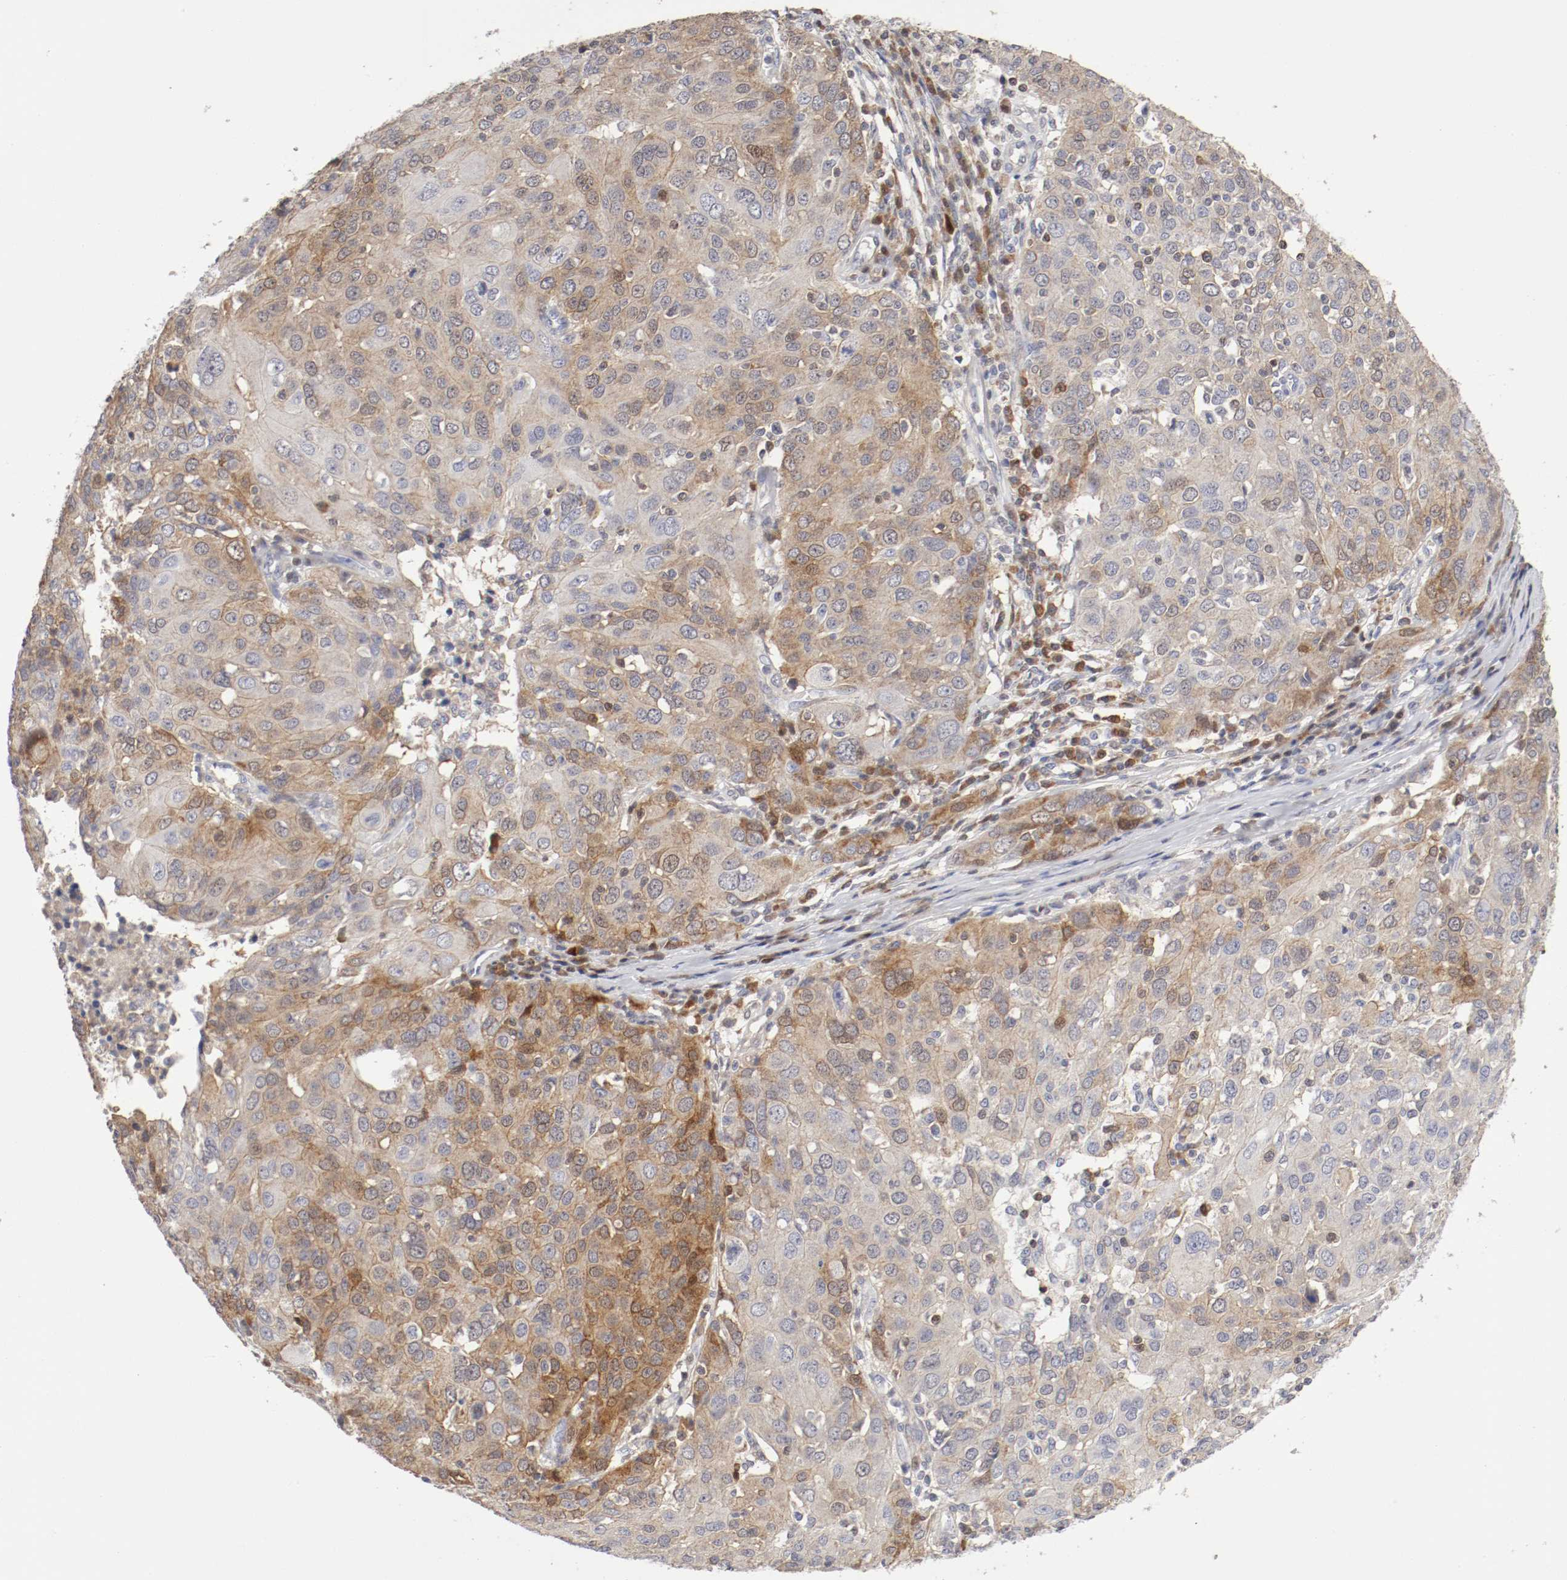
{"staining": {"intensity": "moderate", "quantity": ">75%", "location": "cytoplasmic/membranous"}, "tissue": "ovarian cancer", "cell_type": "Tumor cells", "image_type": "cancer", "snomed": [{"axis": "morphology", "description": "Carcinoma, endometroid"}, {"axis": "topography", "description": "Ovary"}], "caption": "An image showing moderate cytoplasmic/membranous staining in about >75% of tumor cells in ovarian endometroid carcinoma, as visualized by brown immunohistochemical staining.", "gene": "CDK6", "patient": {"sex": "female", "age": 50}}